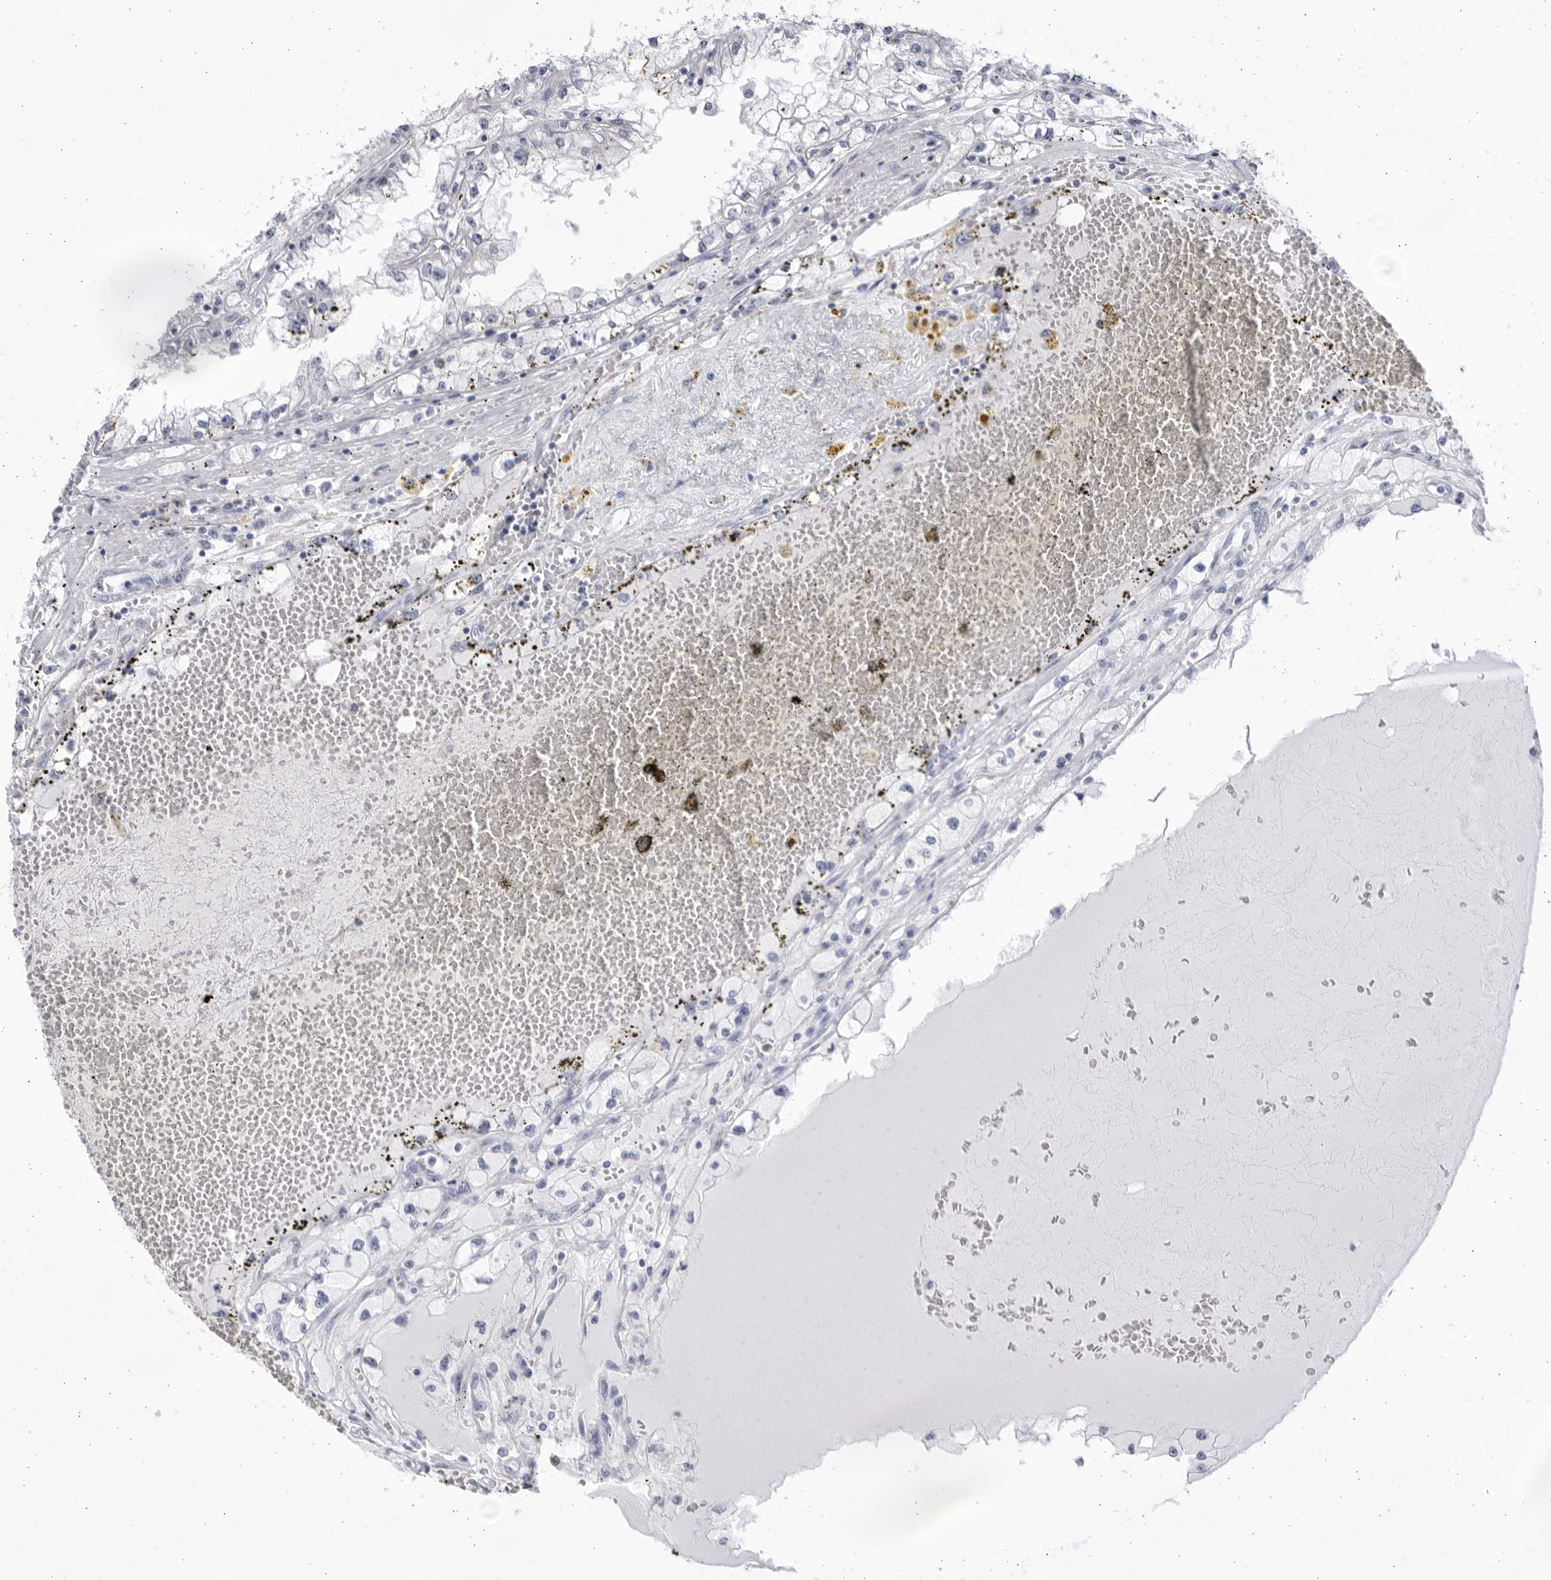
{"staining": {"intensity": "negative", "quantity": "none", "location": "none"}, "tissue": "renal cancer", "cell_type": "Tumor cells", "image_type": "cancer", "snomed": [{"axis": "morphology", "description": "Adenocarcinoma, NOS"}, {"axis": "topography", "description": "Kidney"}], "caption": "IHC of renal cancer displays no expression in tumor cells. (Immunohistochemistry, brightfield microscopy, high magnification).", "gene": "CCDC181", "patient": {"sex": "male", "age": 56}}